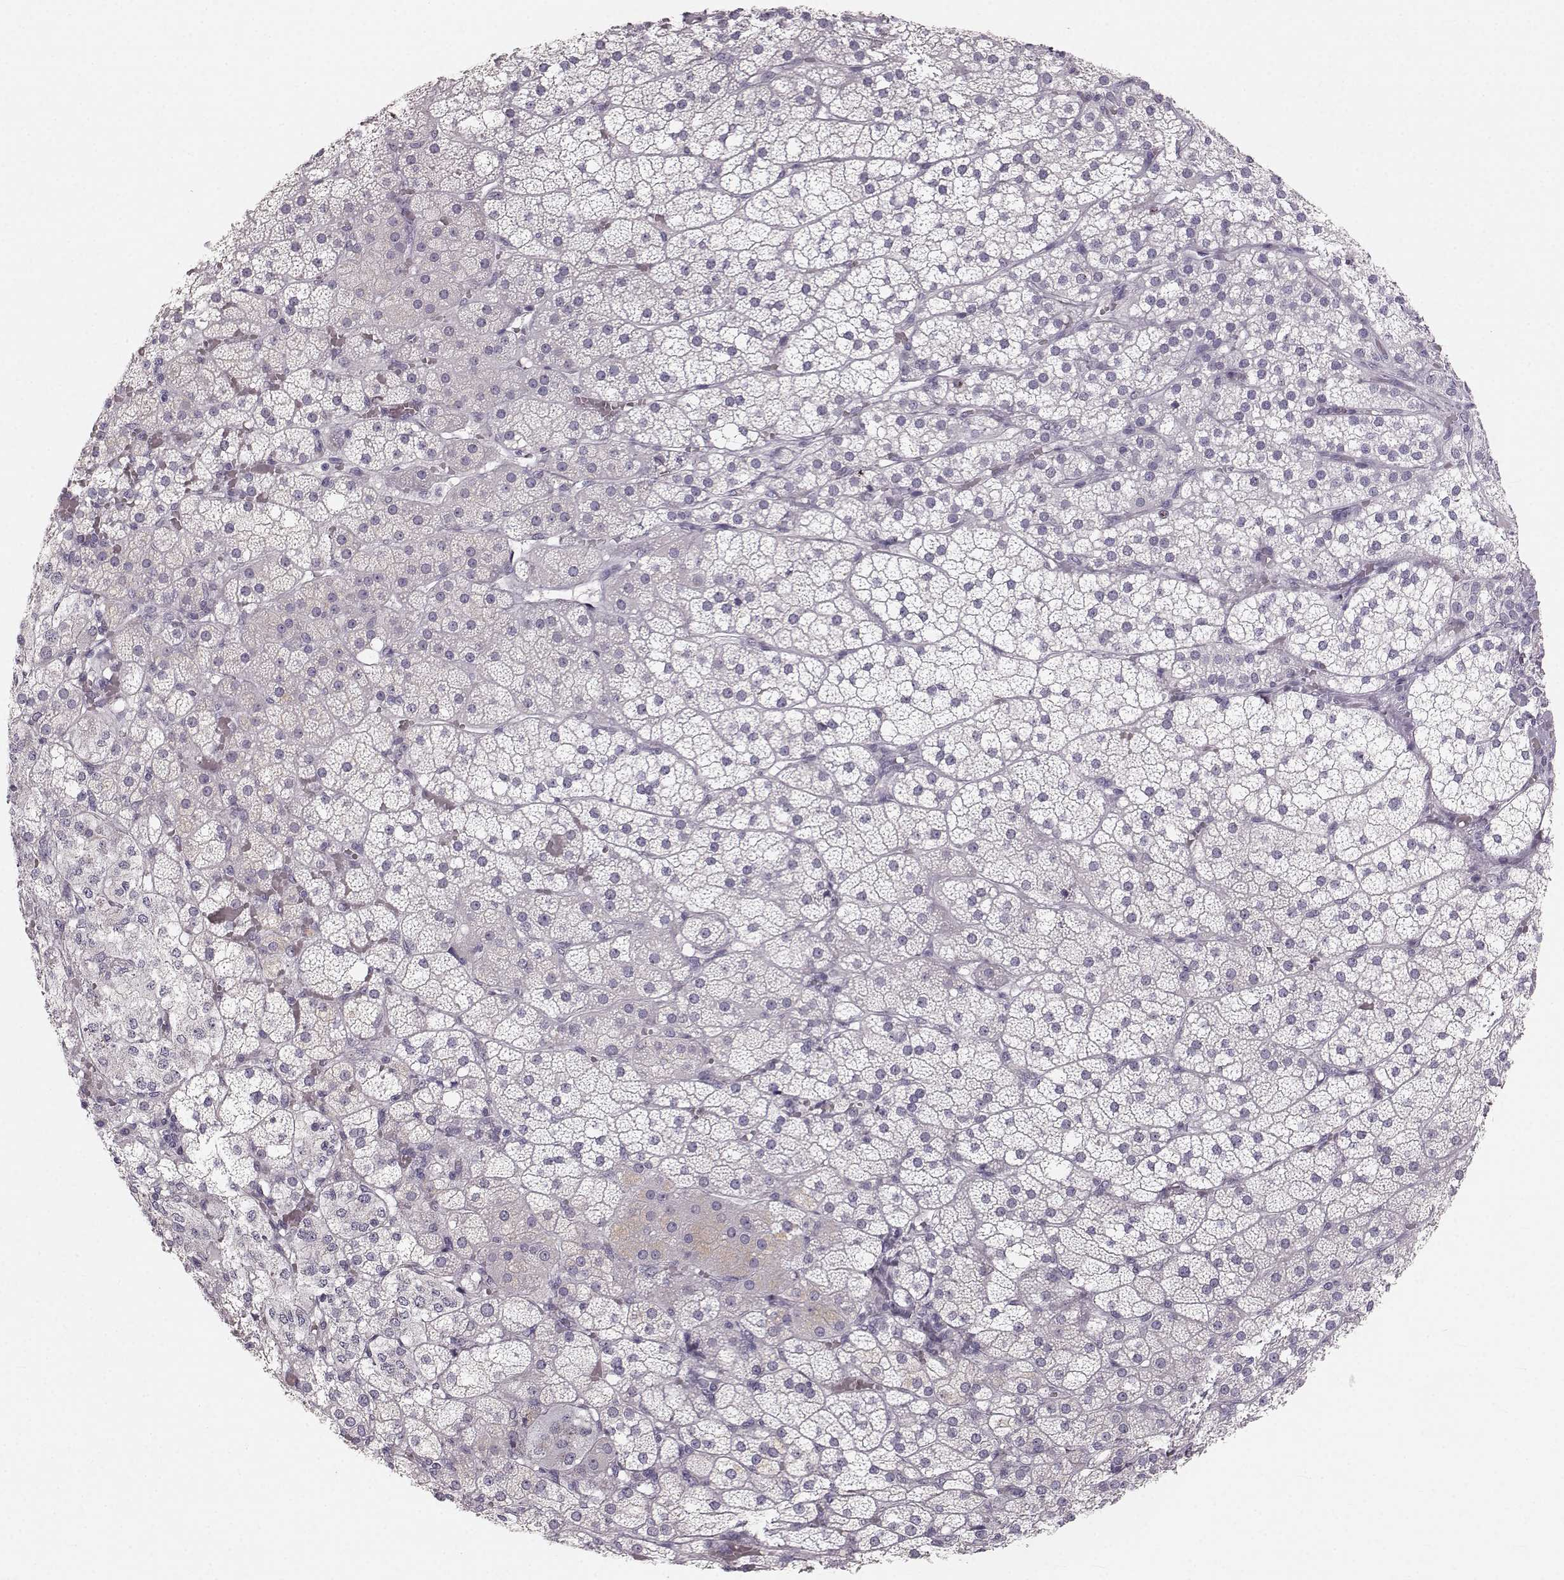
{"staining": {"intensity": "weak", "quantity": "<25%", "location": "cytoplasmic/membranous"}, "tissue": "adrenal gland", "cell_type": "Glandular cells", "image_type": "normal", "snomed": [{"axis": "morphology", "description": "Normal tissue, NOS"}, {"axis": "topography", "description": "Adrenal gland"}], "caption": "IHC image of benign adrenal gland stained for a protein (brown), which demonstrates no positivity in glandular cells.", "gene": "OIP5", "patient": {"sex": "male", "age": 53}}